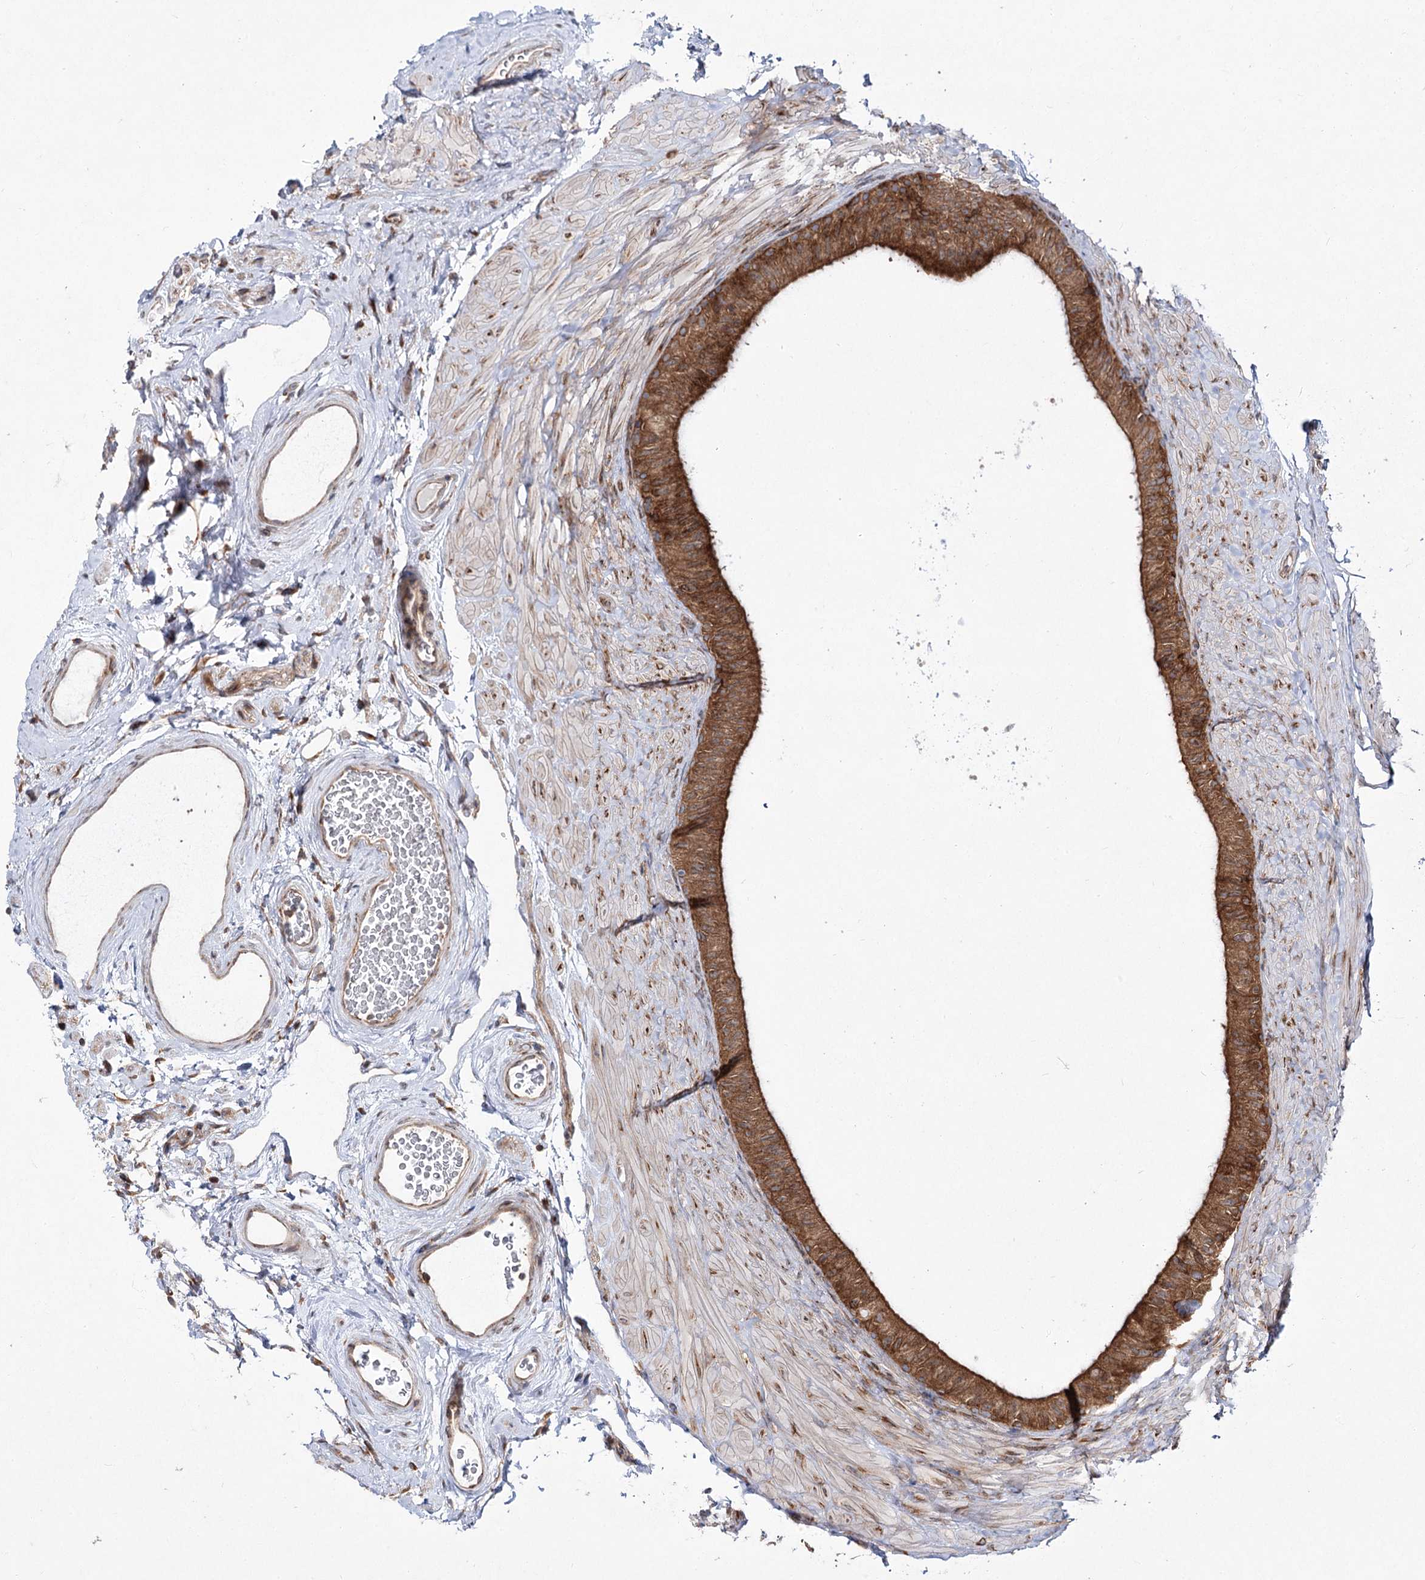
{"staining": {"intensity": "moderate", "quantity": ">75%", "location": "cytoplasmic/membranous"}, "tissue": "epididymis", "cell_type": "Glandular cells", "image_type": "normal", "snomed": [{"axis": "morphology", "description": "Normal tissue, NOS"}, {"axis": "topography", "description": "Epididymis"}], "caption": "Immunohistochemistry (DAB) staining of benign epididymis exhibits moderate cytoplasmic/membranous protein staining in about >75% of glandular cells. The protein of interest is stained brown, and the nuclei are stained in blue (DAB IHC with brightfield microscopy, high magnification).", "gene": "VWA2", "patient": {"sex": "male", "age": 49}}